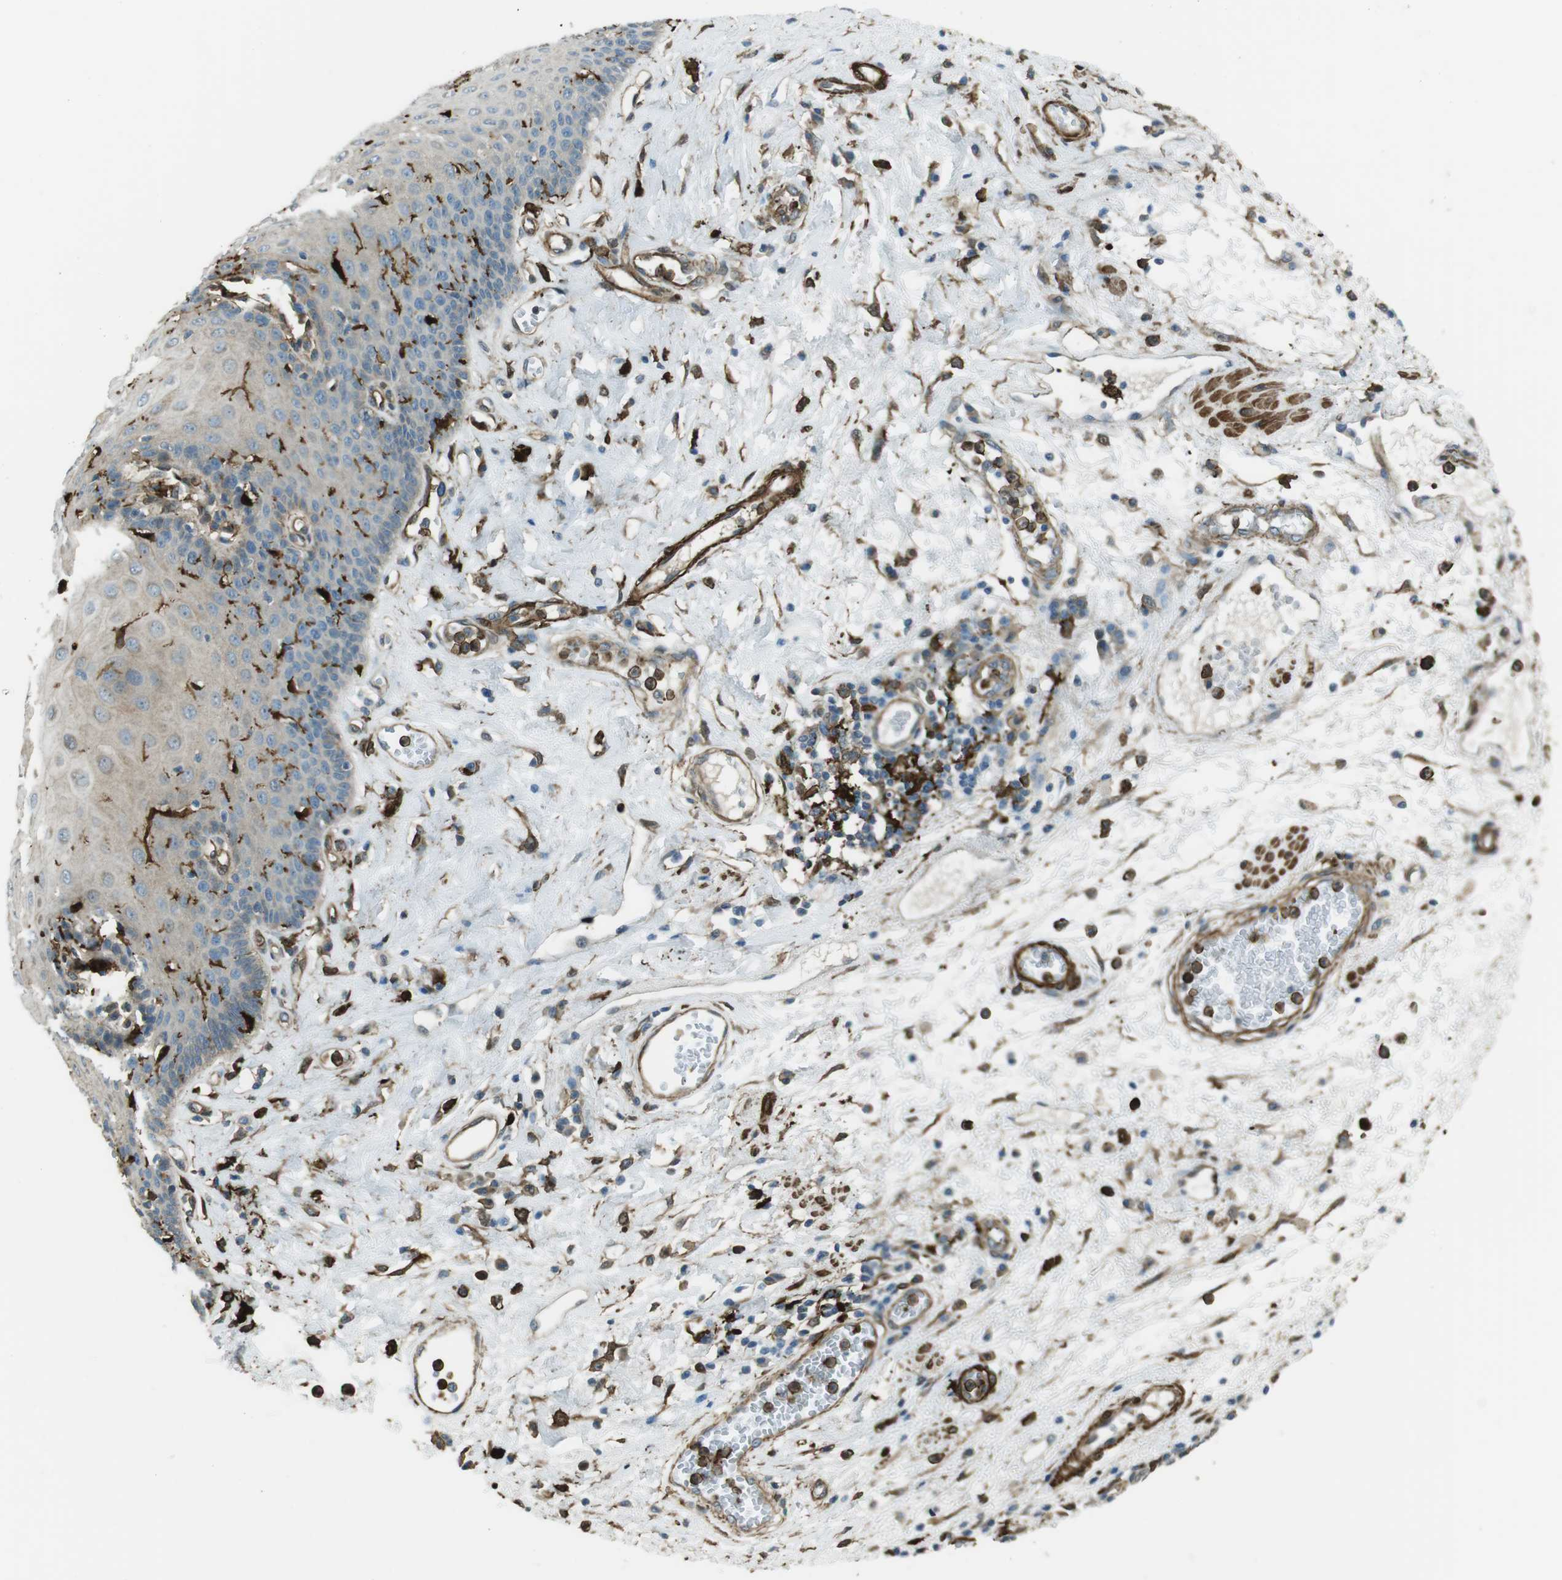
{"staining": {"intensity": "negative", "quantity": "none", "location": "none"}, "tissue": "esophagus", "cell_type": "Squamous epithelial cells", "image_type": "normal", "snomed": [{"axis": "morphology", "description": "Normal tissue, NOS"}, {"axis": "morphology", "description": "Squamous cell carcinoma, NOS"}, {"axis": "topography", "description": "Esophagus"}], "caption": "IHC micrograph of benign esophagus stained for a protein (brown), which reveals no staining in squamous epithelial cells.", "gene": "SFT2D1", "patient": {"sex": "male", "age": 65}}